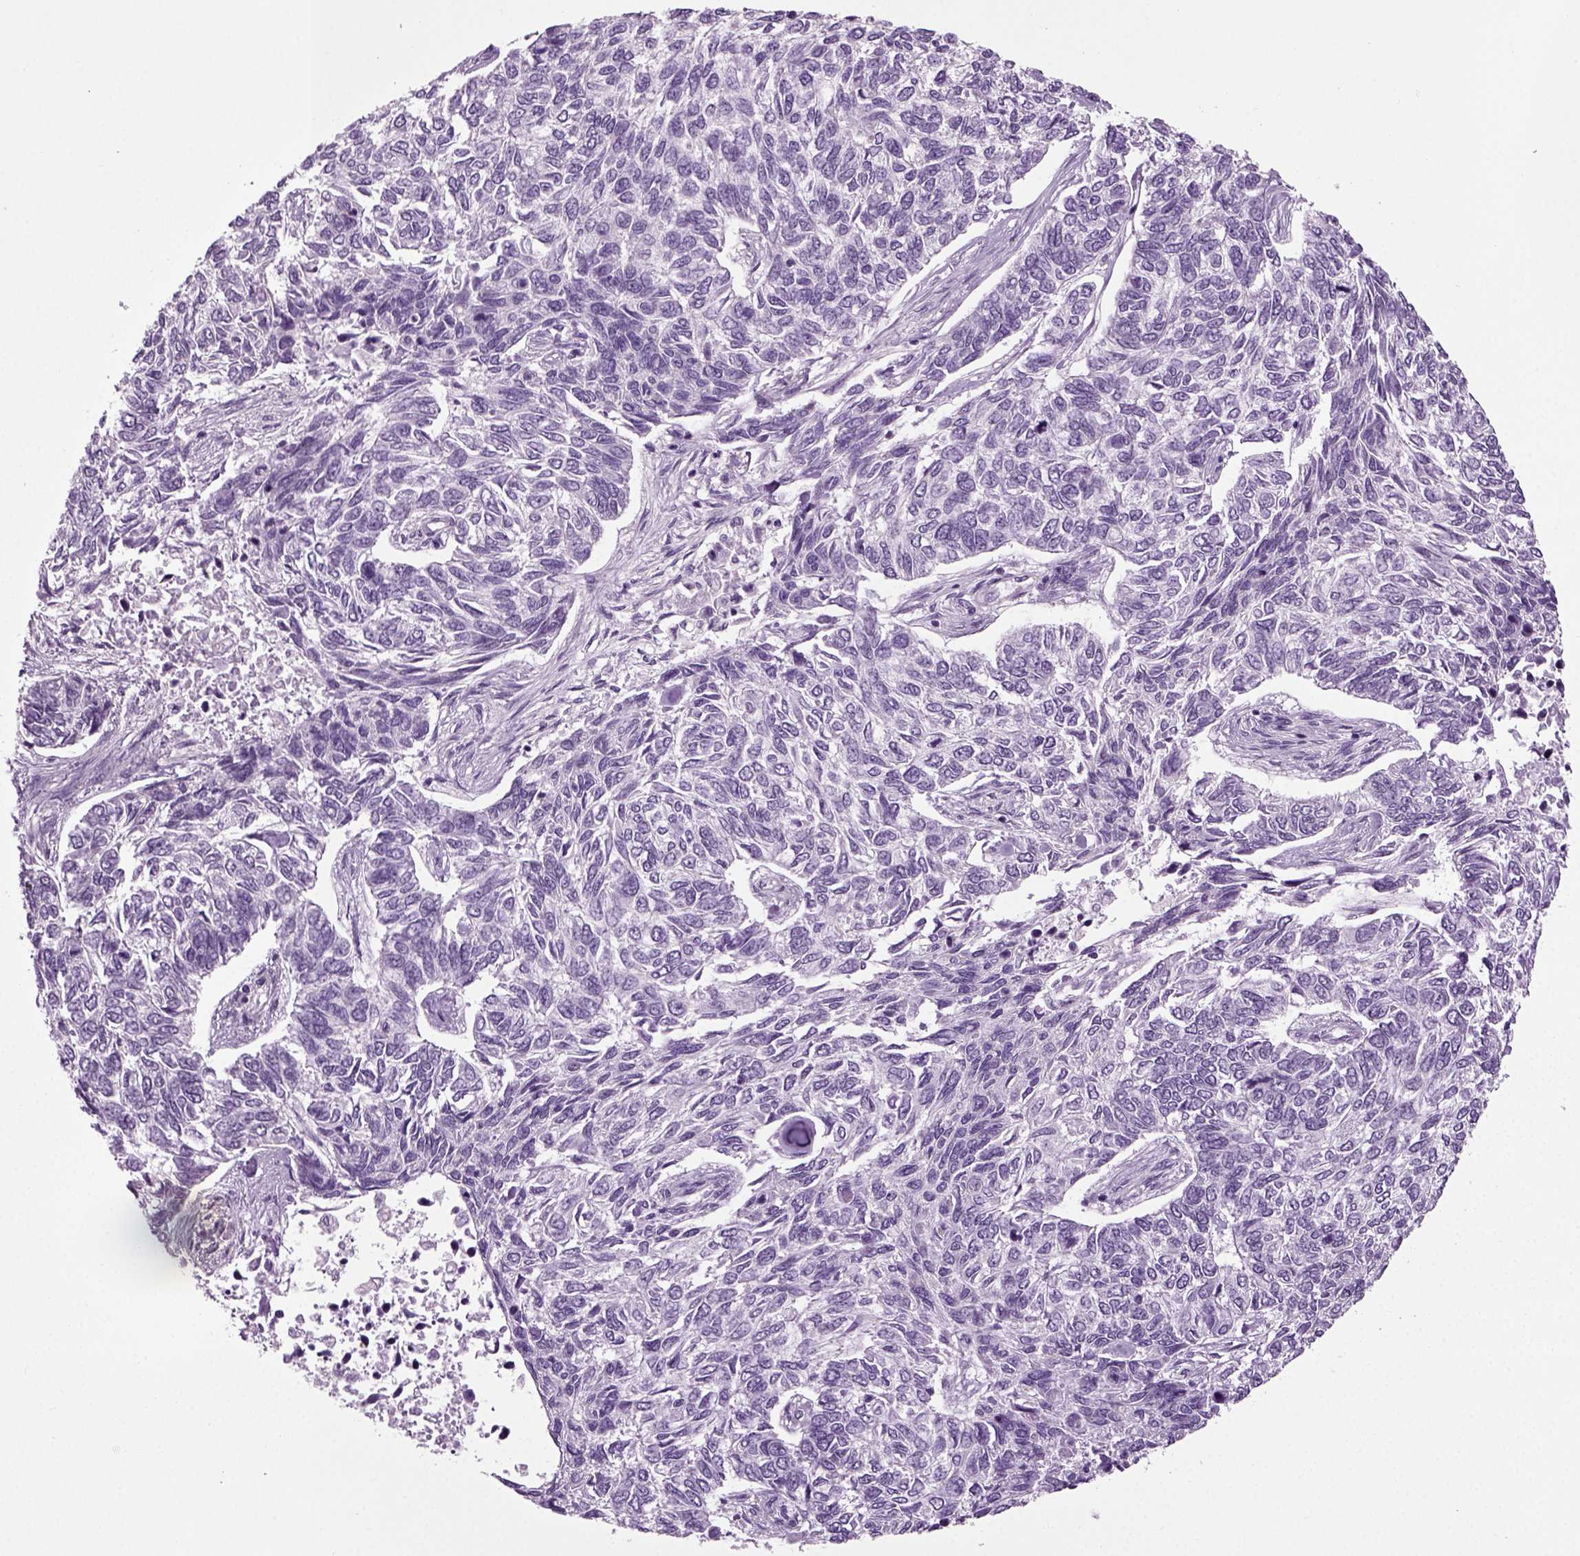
{"staining": {"intensity": "negative", "quantity": "none", "location": "none"}, "tissue": "skin cancer", "cell_type": "Tumor cells", "image_type": "cancer", "snomed": [{"axis": "morphology", "description": "Basal cell carcinoma"}, {"axis": "topography", "description": "Skin"}], "caption": "This histopathology image is of skin basal cell carcinoma stained with immunohistochemistry (IHC) to label a protein in brown with the nuclei are counter-stained blue. There is no expression in tumor cells.", "gene": "ZC2HC1C", "patient": {"sex": "female", "age": 65}}